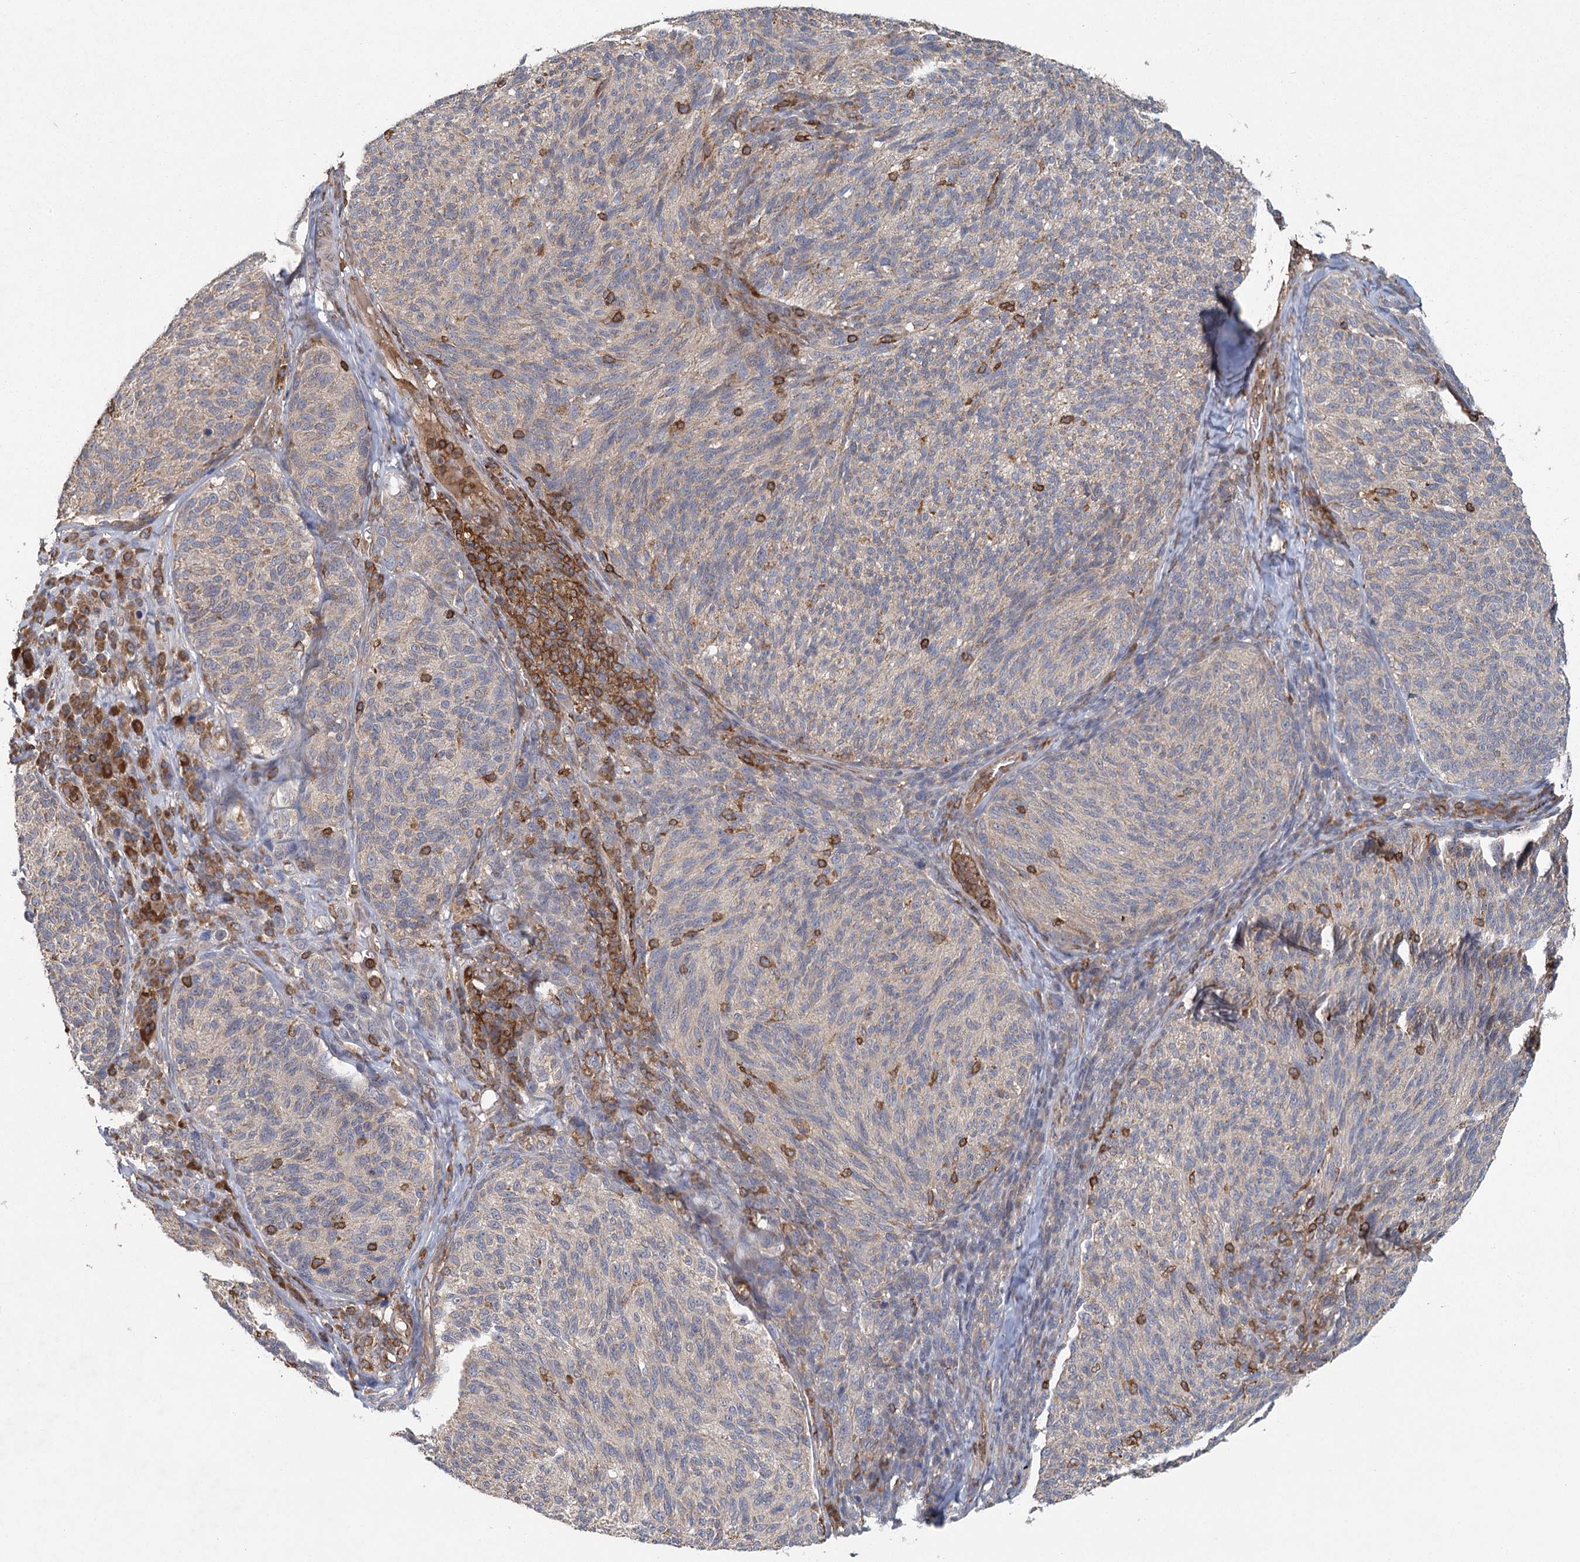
{"staining": {"intensity": "negative", "quantity": "none", "location": "none"}, "tissue": "melanoma", "cell_type": "Tumor cells", "image_type": "cancer", "snomed": [{"axis": "morphology", "description": "Malignant melanoma, NOS"}, {"axis": "topography", "description": "Skin"}], "caption": "Immunohistochemistry photomicrograph of neoplastic tissue: melanoma stained with DAB (3,3'-diaminobenzidine) shows no significant protein expression in tumor cells. Nuclei are stained in blue.", "gene": "PLEKHA7", "patient": {"sex": "female", "age": 73}}